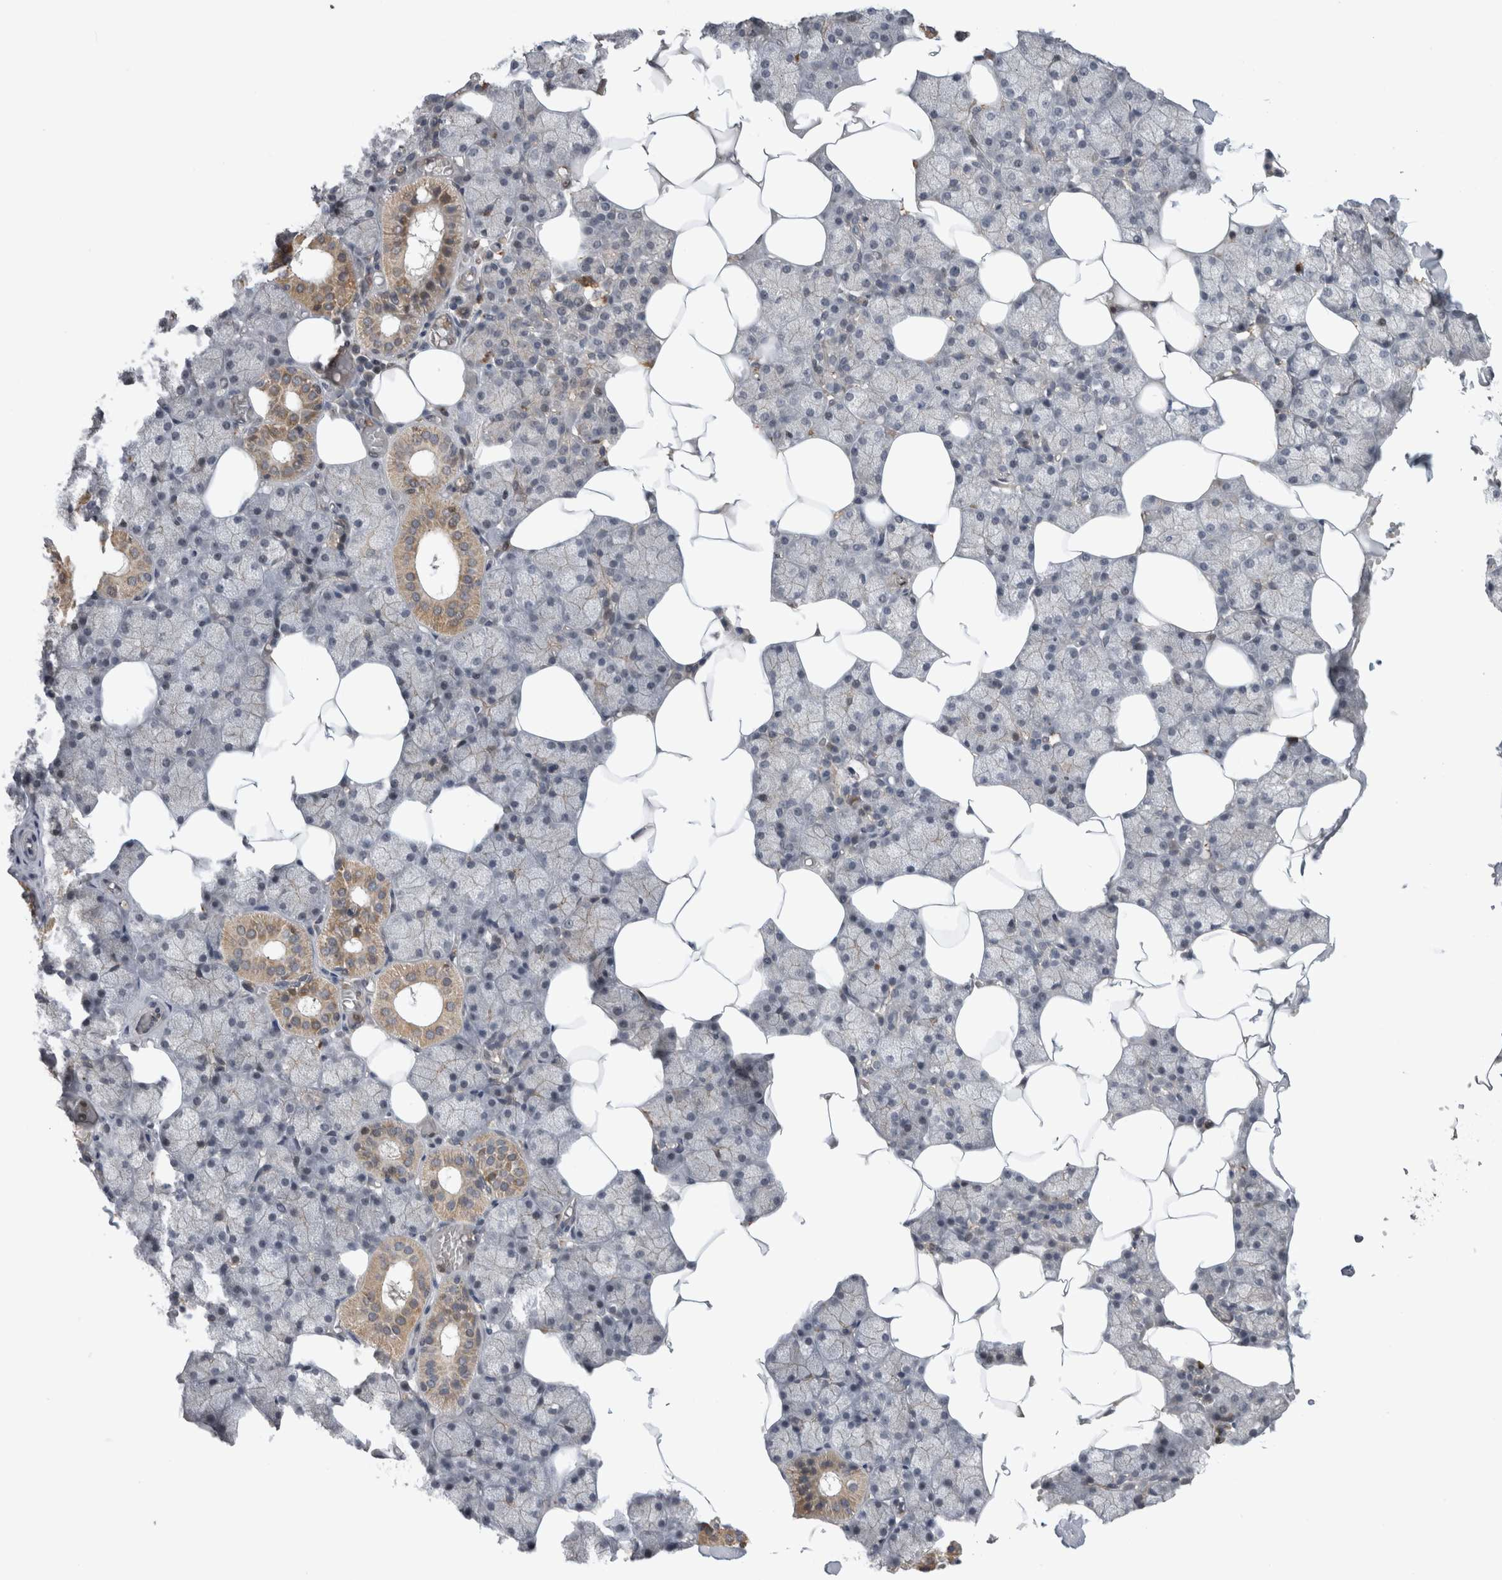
{"staining": {"intensity": "moderate", "quantity": "<25%", "location": "cytoplasmic/membranous"}, "tissue": "salivary gland", "cell_type": "Glandular cells", "image_type": "normal", "snomed": [{"axis": "morphology", "description": "Normal tissue, NOS"}, {"axis": "topography", "description": "Salivary gland"}], "caption": "The image exhibits staining of unremarkable salivary gland, revealing moderate cytoplasmic/membranous protein positivity (brown color) within glandular cells.", "gene": "KCNIP1", "patient": {"sex": "male", "age": 62}}